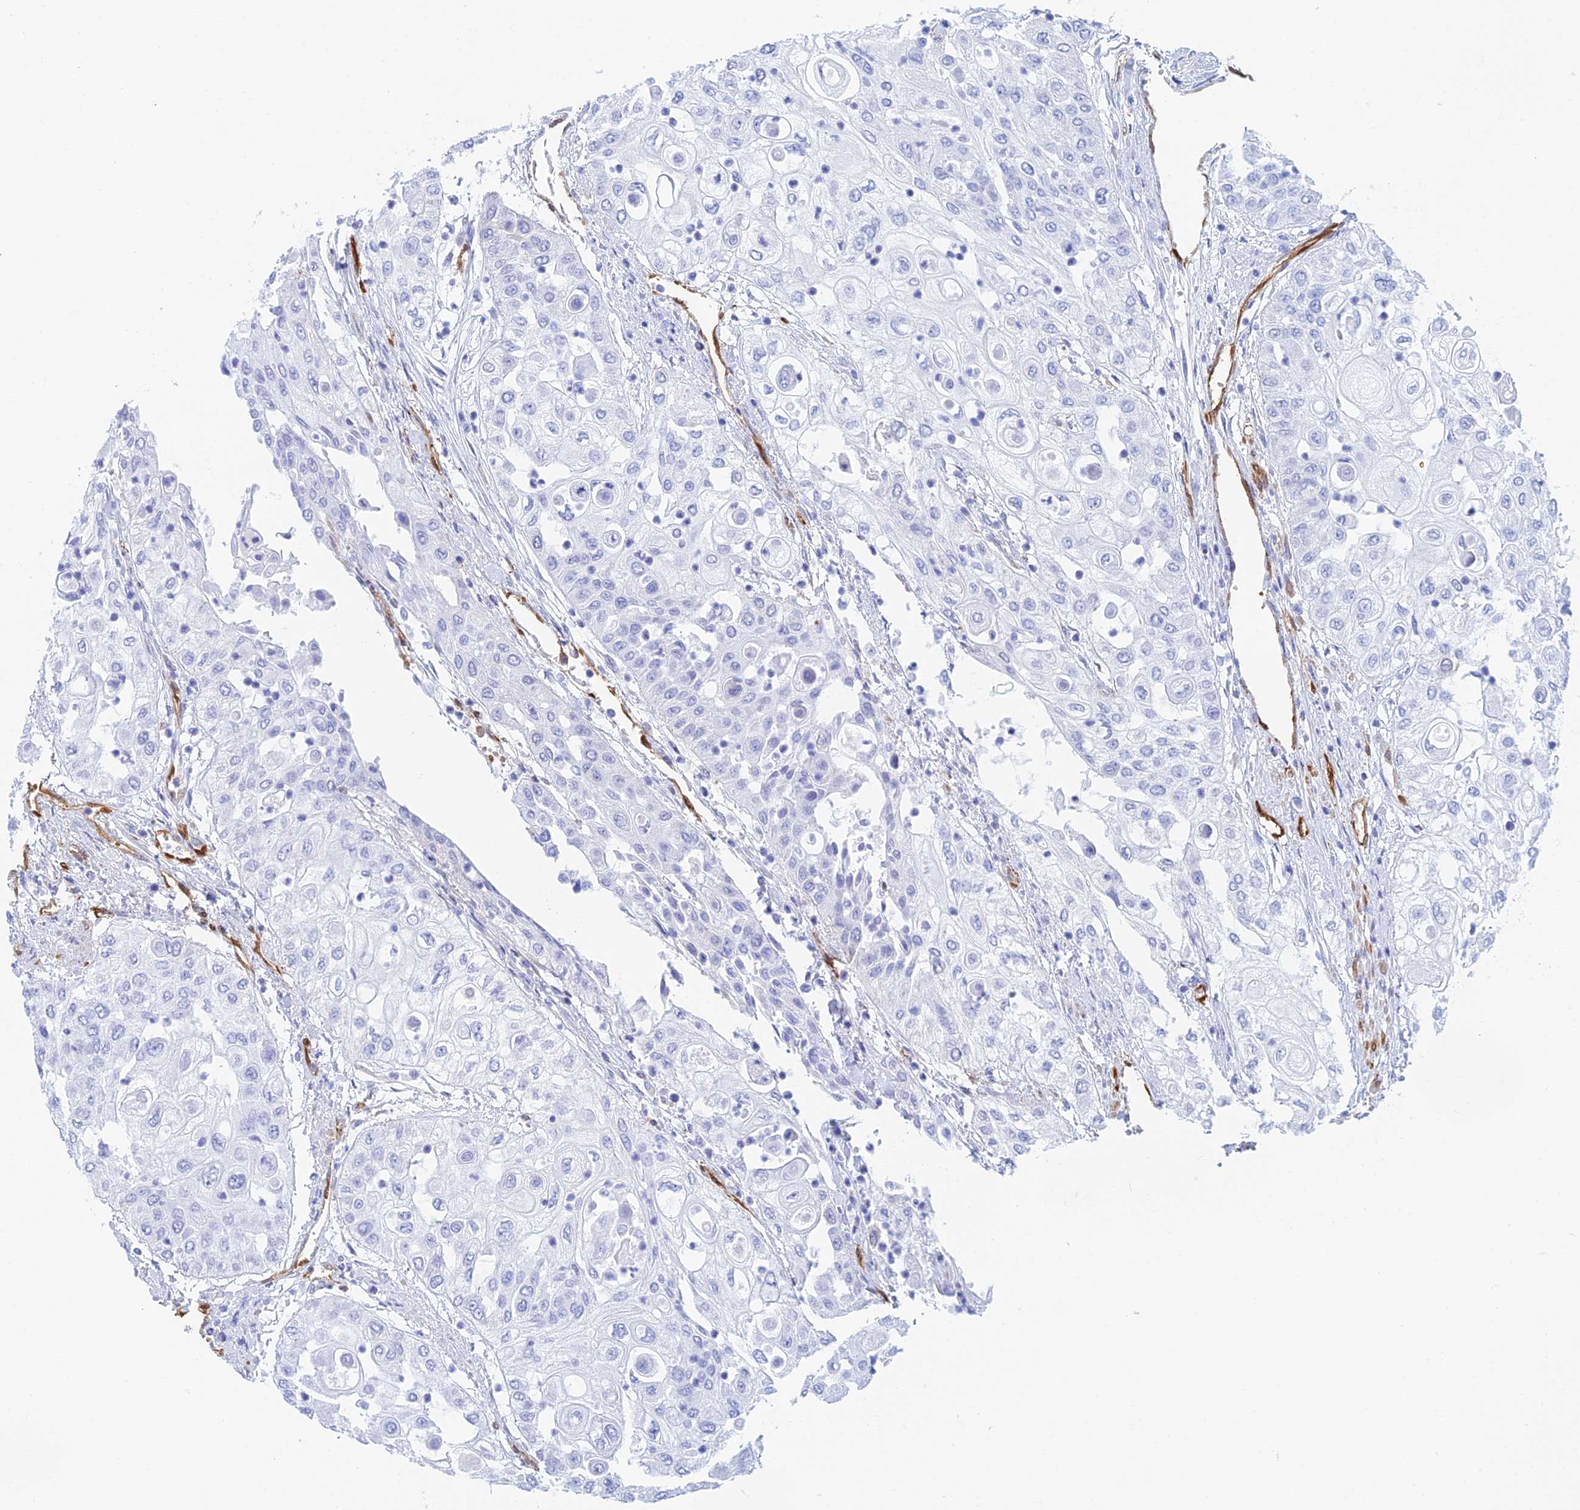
{"staining": {"intensity": "negative", "quantity": "none", "location": "none"}, "tissue": "urothelial cancer", "cell_type": "Tumor cells", "image_type": "cancer", "snomed": [{"axis": "morphology", "description": "Urothelial carcinoma, High grade"}, {"axis": "topography", "description": "Urinary bladder"}], "caption": "Urothelial cancer was stained to show a protein in brown. There is no significant positivity in tumor cells.", "gene": "CRIP2", "patient": {"sex": "female", "age": 79}}